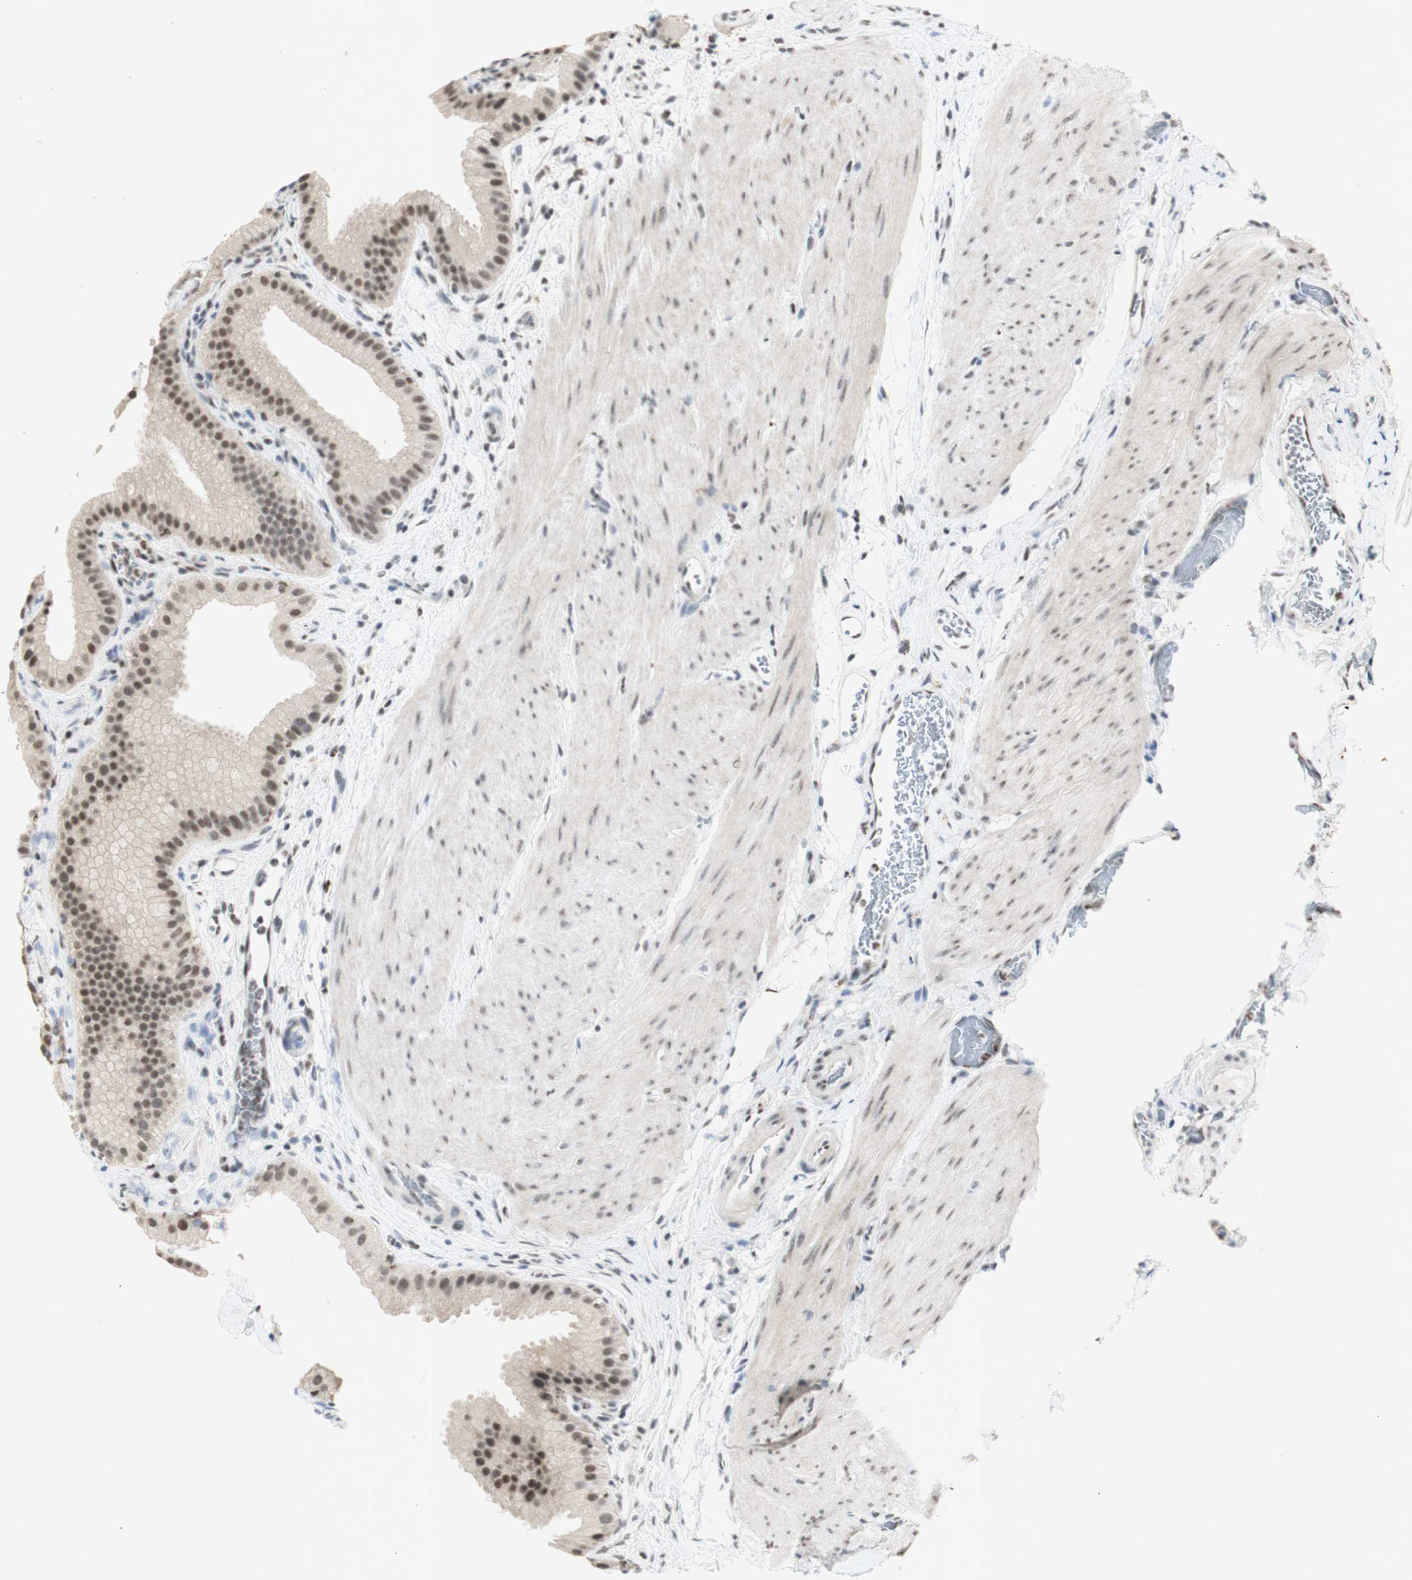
{"staining": {"intensity": "moderate", "quantity": ">75%", "location": "nuclear"}, "tissue": "gallbladder", "cell_type": "Glandular cells", "image_type": "normal", "snomed": [{"axis": "morphology", "description": "Normal tissue, NOS"}, {"axis": "topography", "description": "Gallbladder"}], "caption": "Immunohistochemical staining of normal gallbladder displays >75% levels of moderate nuclear protein positivity in about >75% of glandular cells.", "gene": "SNRPB", "patient": {"sex": "female", "age": 64}}